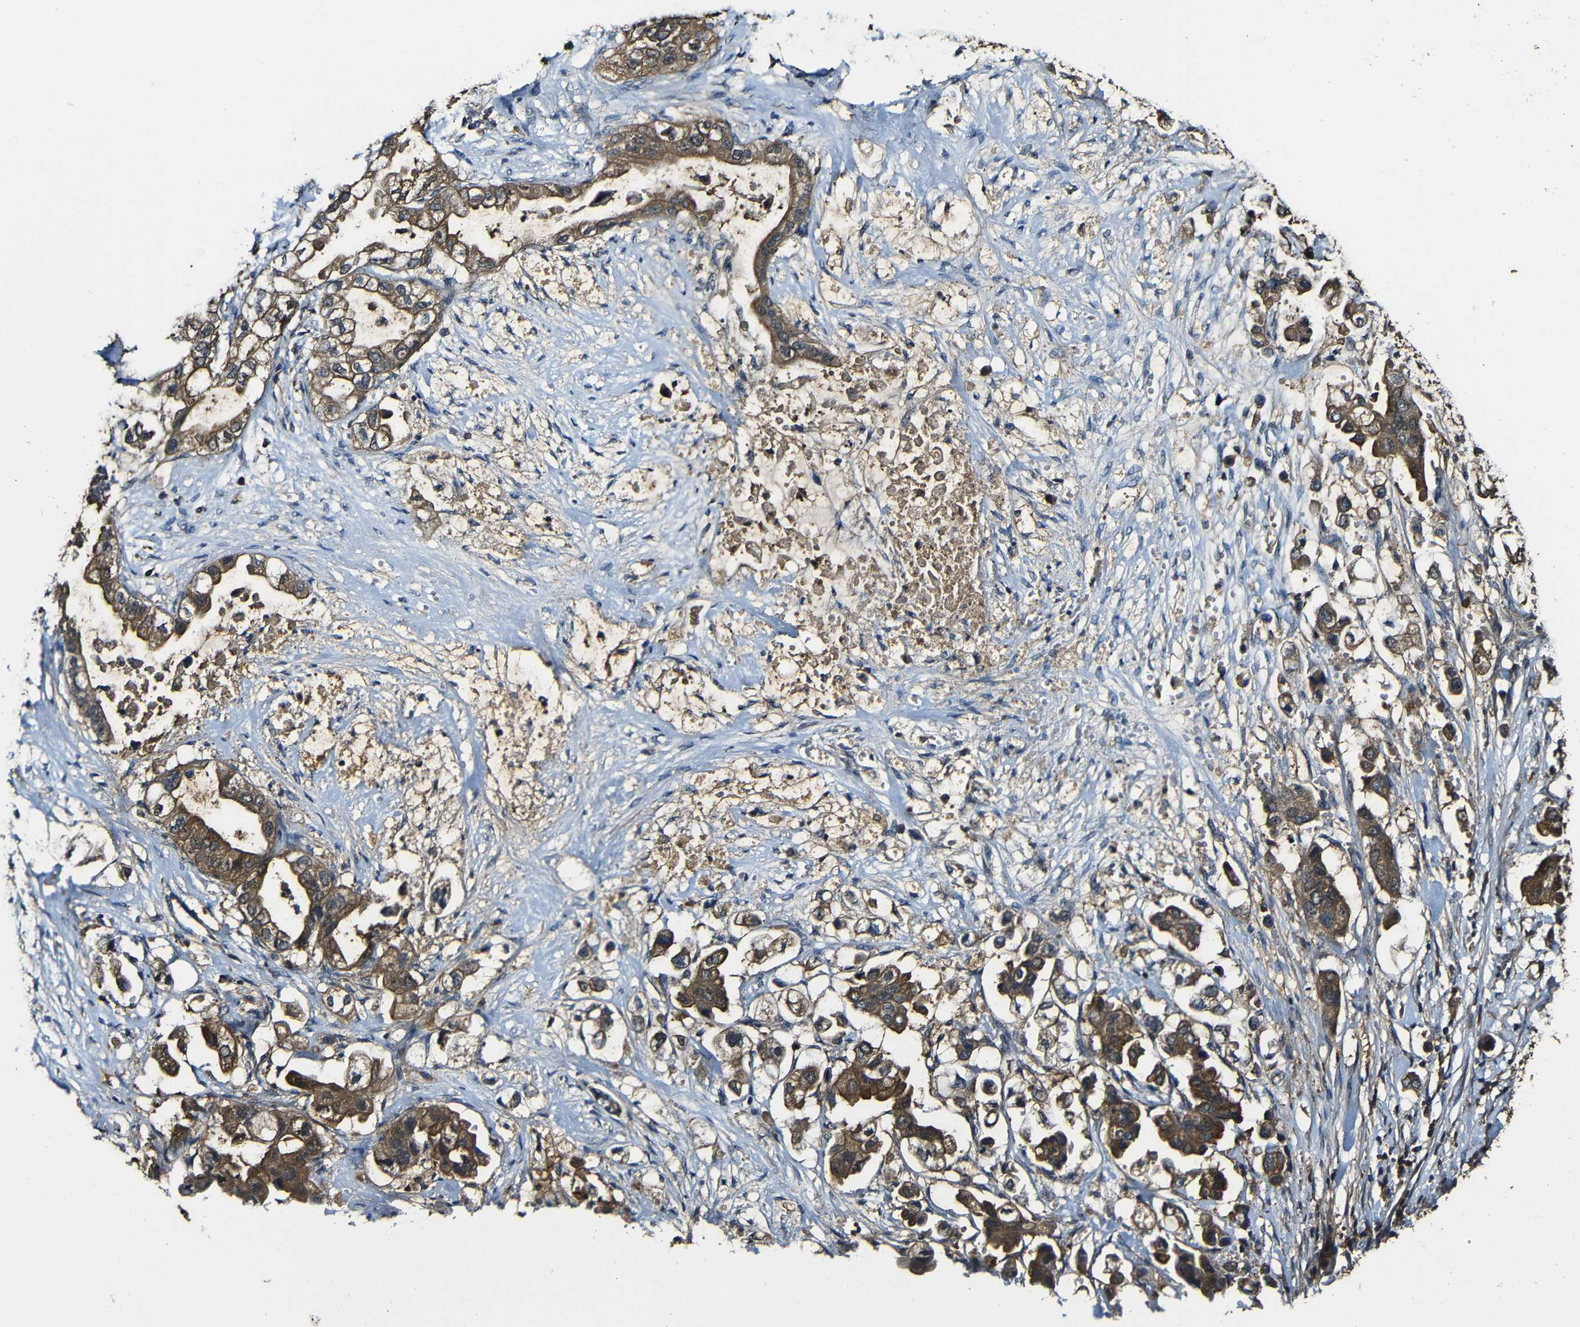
{"staining": {"intensity": "strong", "quantity": ">75%", "location": "cytoplasmic/membranous"}, "tissue": "stomach cancer", "cell_type": "Tumor cells", "image_type": "cancer", "snomed": [{"axis": "morphology", "description": "Adenocarcinoma, NOS"}, {"axis": "topography", "description": "Stomach"}], "caption": "Immunohistochemical staining of stomach cancer (adenocarcinoma) displays strong cytoplasmic/membranous protein staining in about >75% of tumor cells. (DAB (3,3'-diaminobenzidine) IHC, brown staining for protein, blue staining for nuclei).", "gene": "CASP8", "patient": {"sex": "male", "age": 62}}